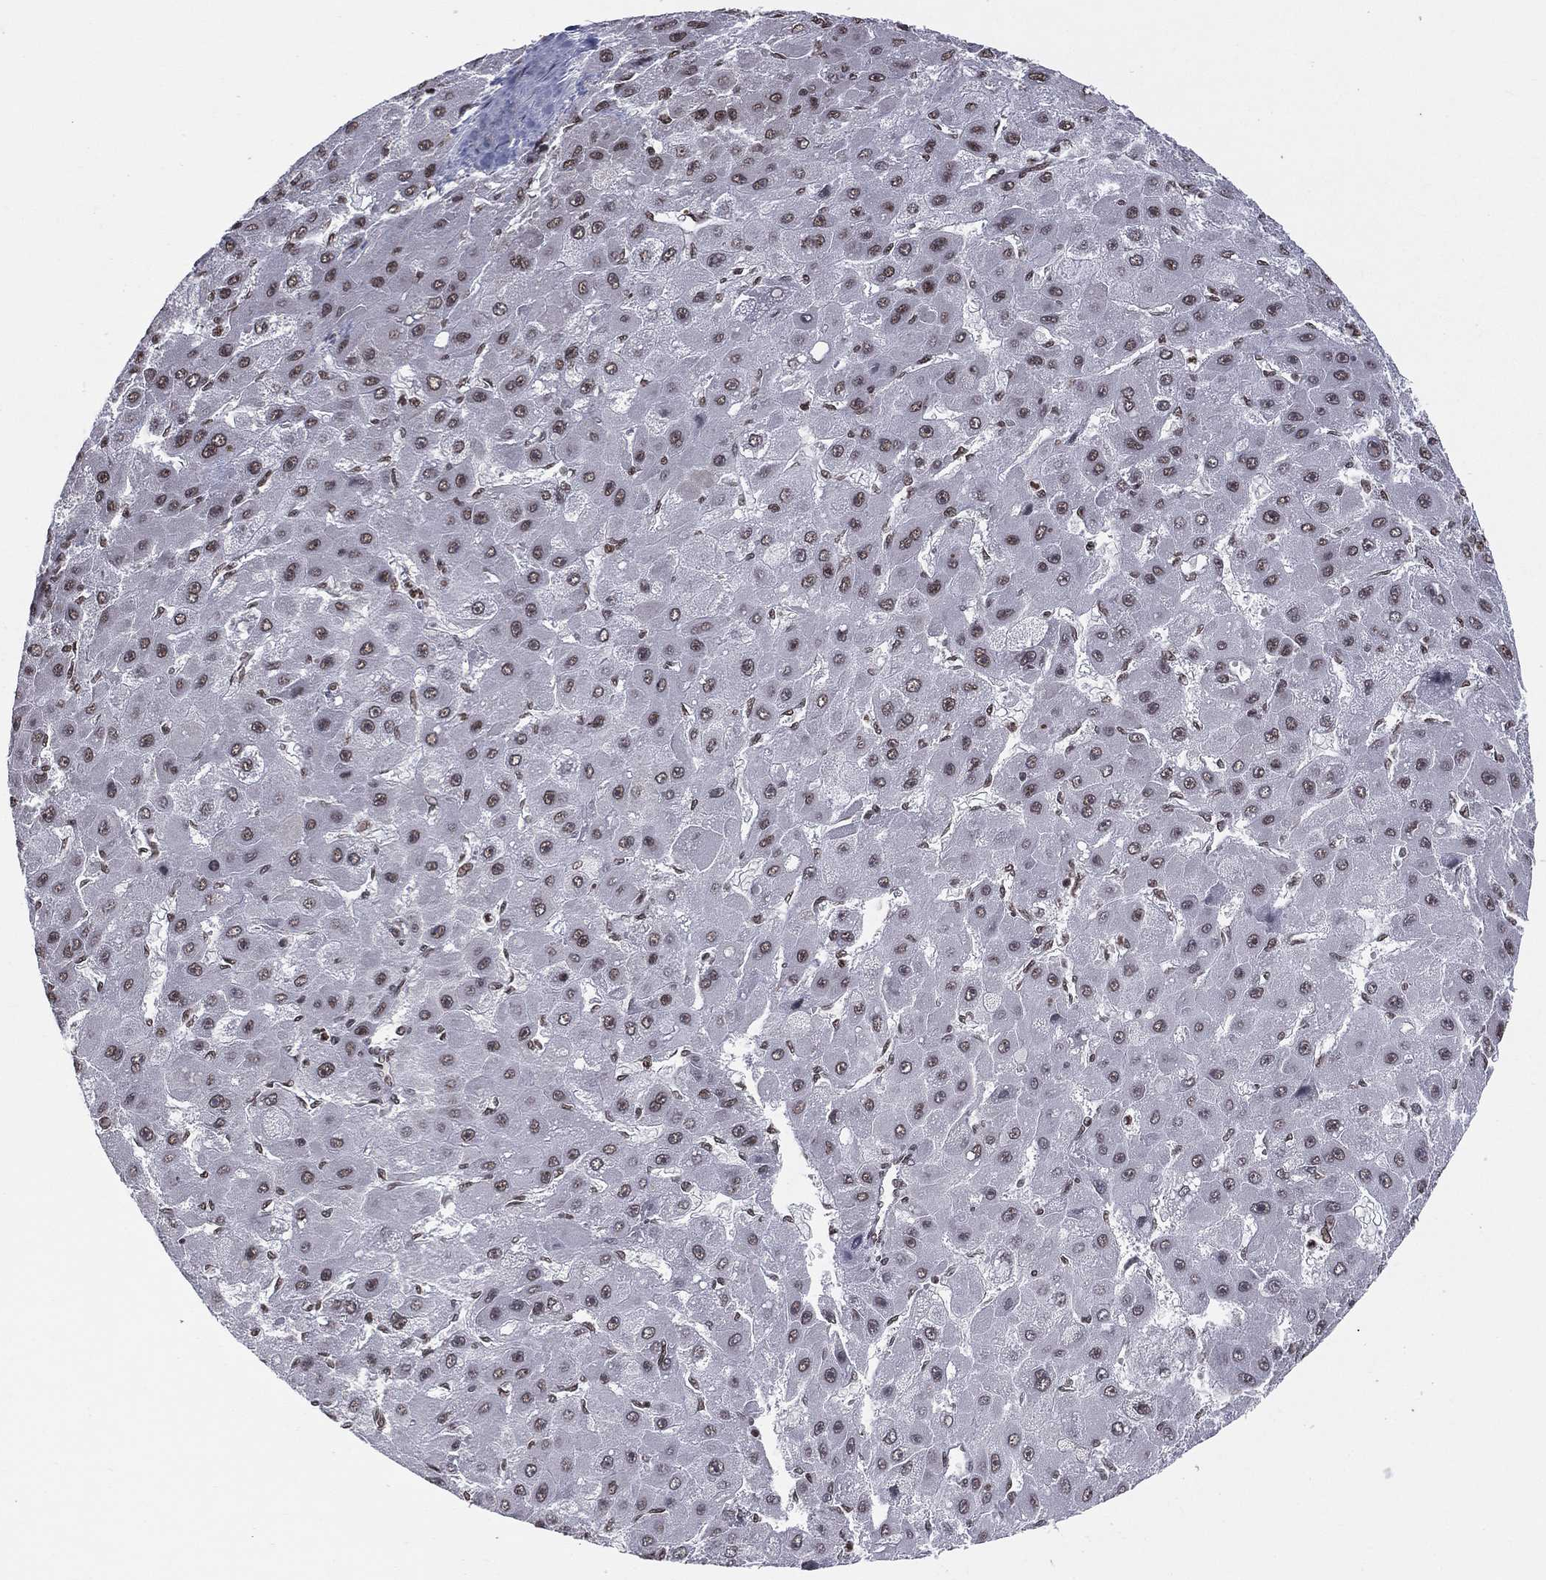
{"staining": {"intensity": "moderate", "quantity": ">75%", "location": "nuclear"}, "tissue": "liver cancer", "cell_type": "Tumor cells", "image_type": "cancer", "snomed": [{"axis": "morphology", "description": "Carcinoma, Hepatocellular, NOS"}, {"axis": "topography", "description": "Liver"}], "caption": "The immunohistochemical stain highlights moderate nuclear staining in tumor cells of liver hepatocellular carcinoma tissue.", "gene": "RFX7", "patient": {"sex": "female", "age": 25}}